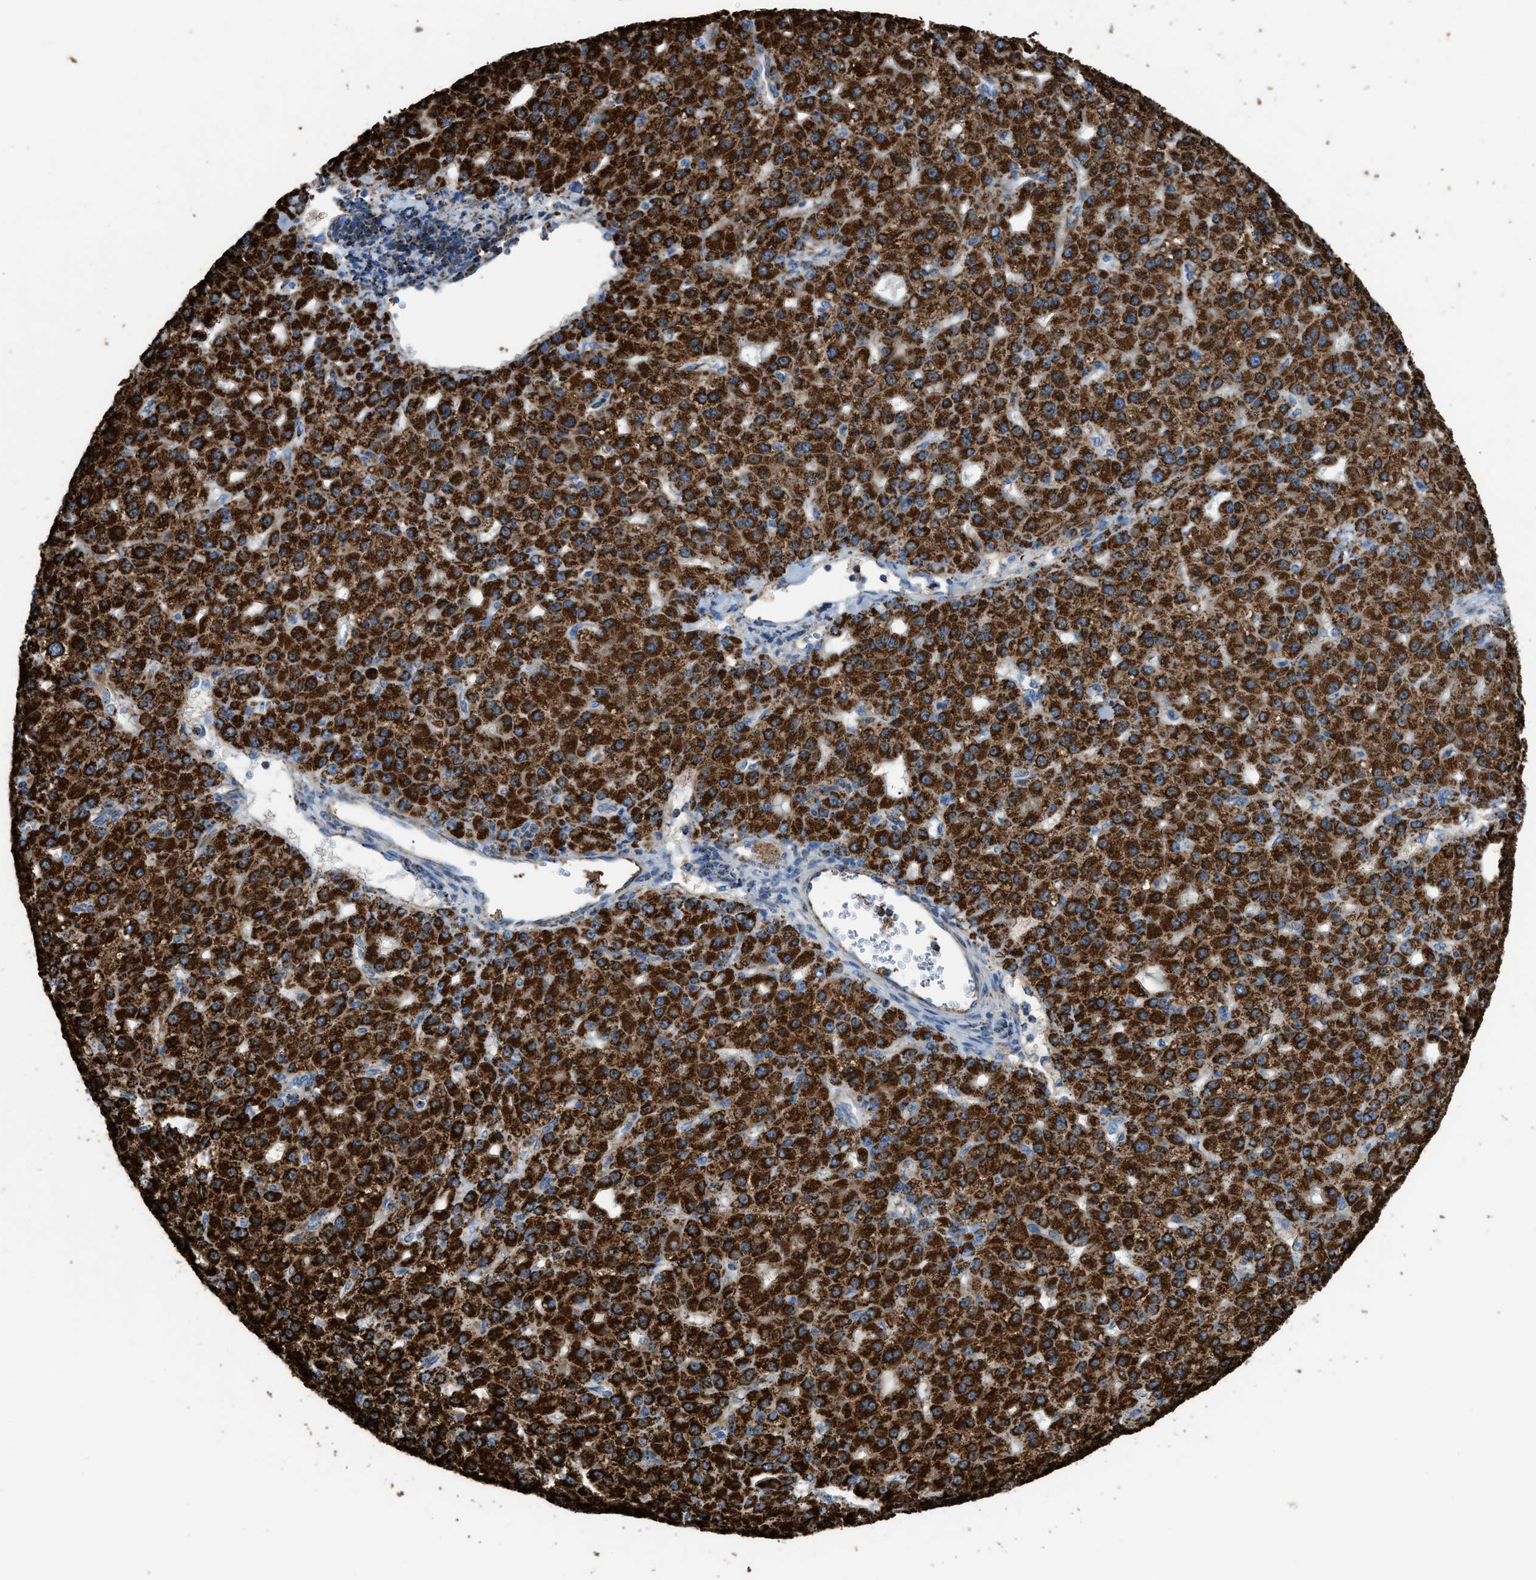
{"staining": {"intensity": "strong", "quantity": ">75%", "location": "cytoplasmic/membranous"}, "tissue": "liver cancer", "cell_type": "Tumor cells", "image_type": "cancer", "snomed": [{"axis": "morphology", "description": "Carcinoma, Hepatocellular, NOS"}, {"axis": "topography", "description": "Liver"}], "caption": "Human liver cancer stained for a protein (brown) reveals strong cytoplasmic/membranous positive positivity in approximately >75% of tumor cells.", "gene": "ETFB", "patient": {"sex": "male", "age": 67}}